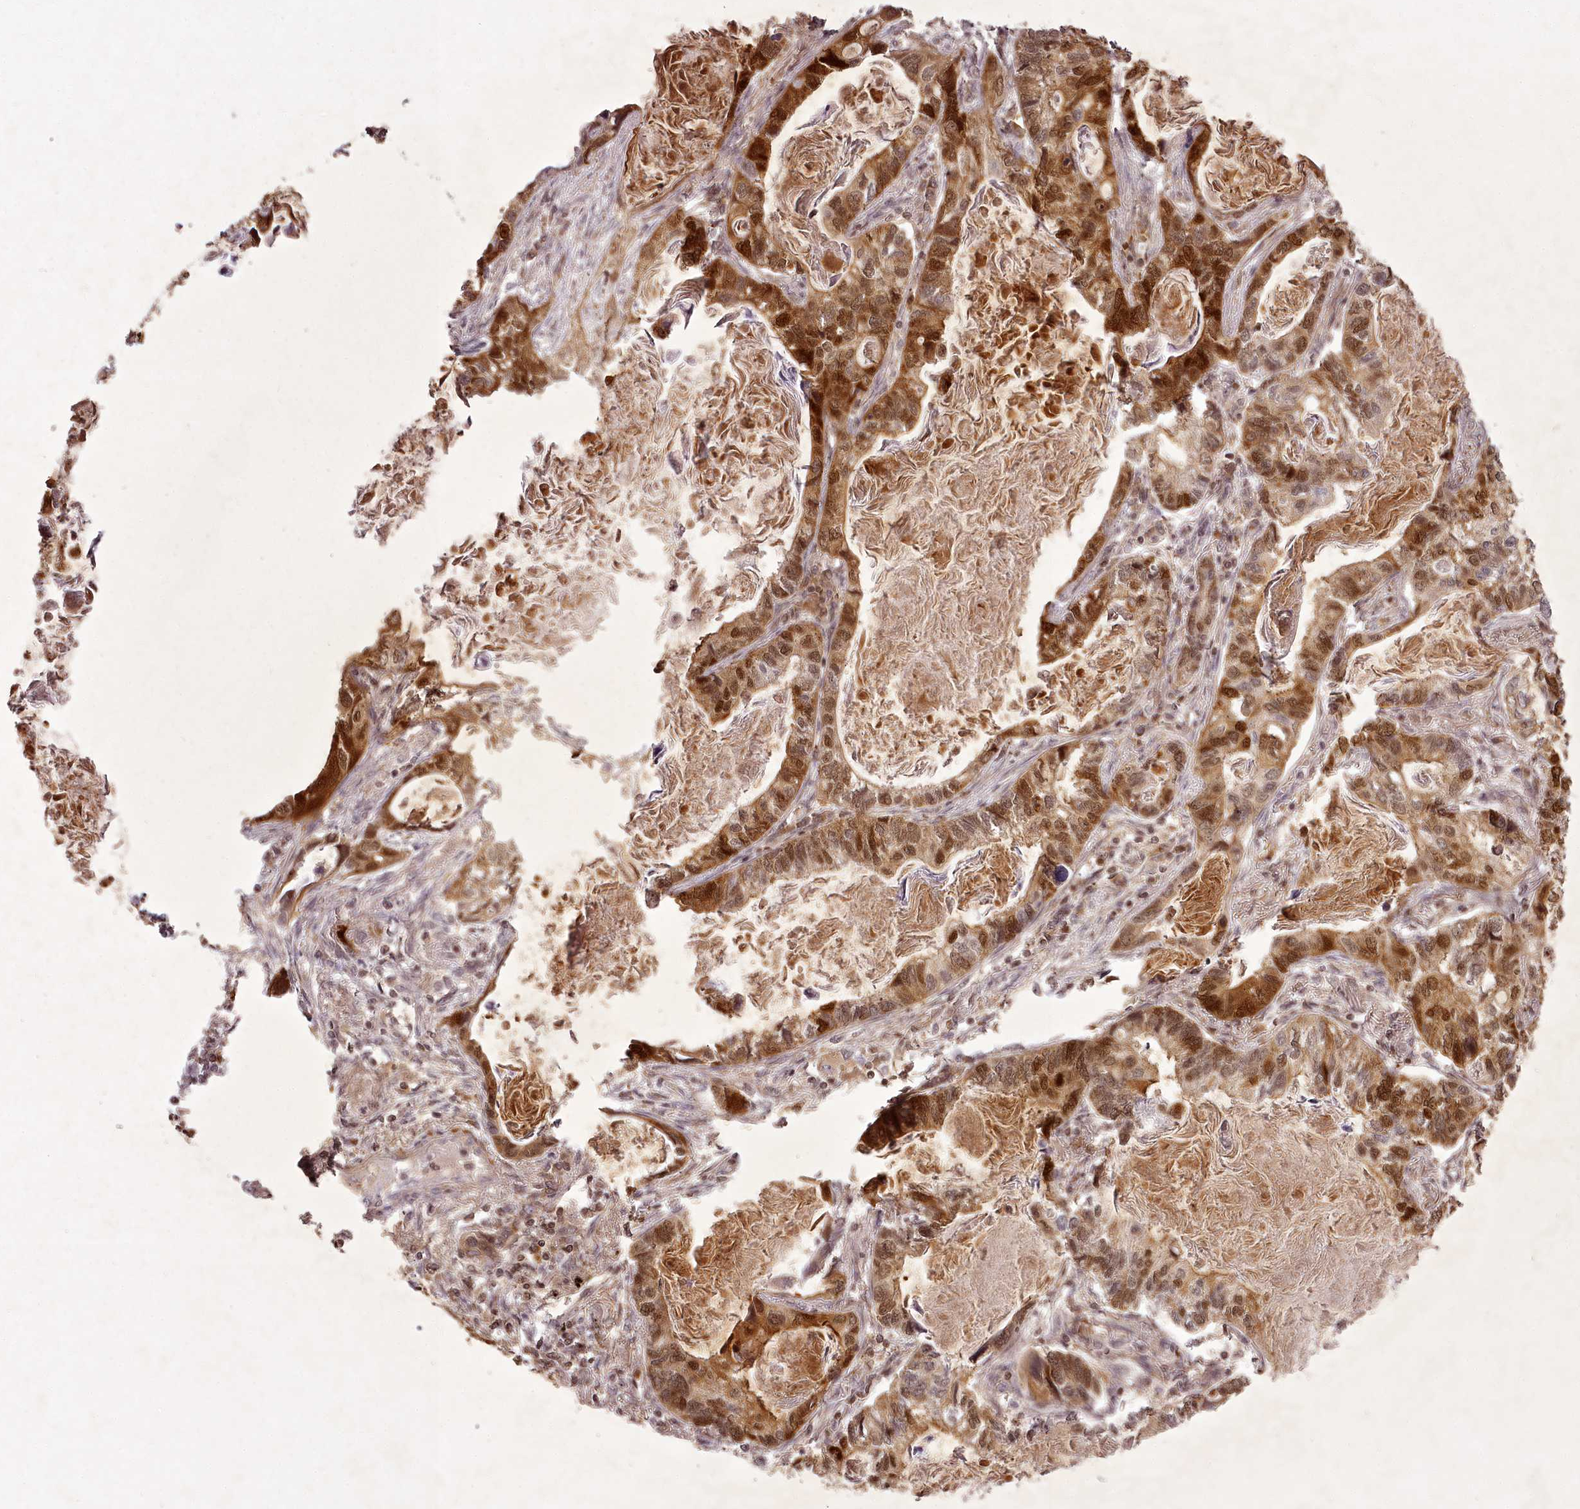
{"staining": {"intensity": "strong", "quantity": ">75%", "location": "cytoplasmic/membranous,nuclear"}, "tissue": "lung cancer", "cell_type": "Tumor cells", "image_type": "cancer", "snomed": [{"axis": "morphology", "description": "Adenocarcinoma, NOS"}, {"axis": "topography", "description": "Lung"}], "caption": "Lung cancer tissue demonstrates strong cytoplasmic/membranous and nuclear expression in approximately >75% of tumor cells", "gene": "CHCHD2", "patient": {"sex": "male", "age": 67}}